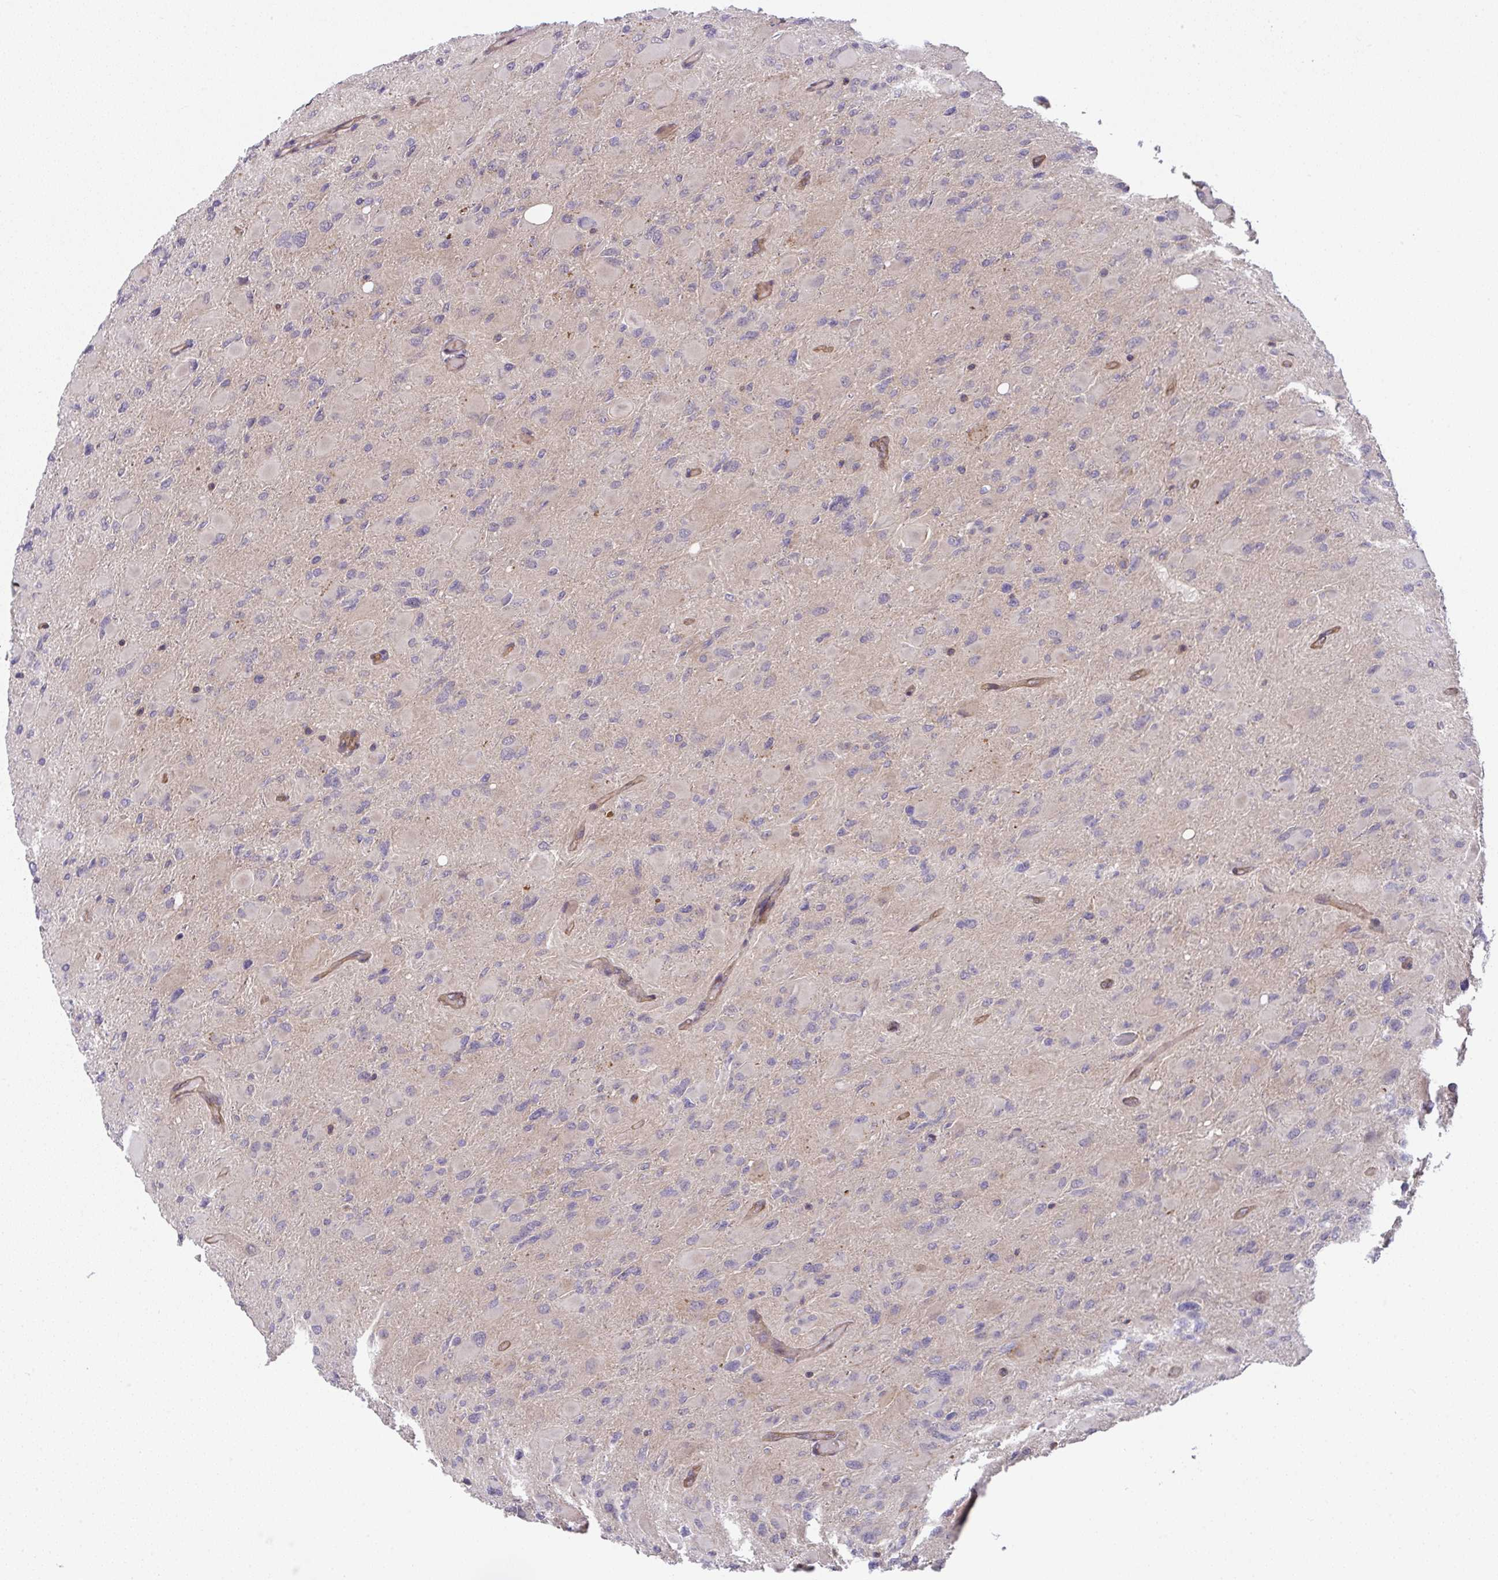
{"staining": {"intensity": "negative", "quantity": "none", "location": "none"}, "tissue": "glioma", "cell_type": "Tumor cells", "image_type": "cancer", "snomed": [{"axis": "morphology", "description": "Glioma, malignant, High grade"}, {"axis": "topography", "description": "Cerebral cortex"}], "caption": "IHC image of high-grade glioma (malignant) stained for a protein (brown), which reveals no positivity in tumor cells.", "gene": "ZNF696", "patient": {"sex": "female", "age": 36}}